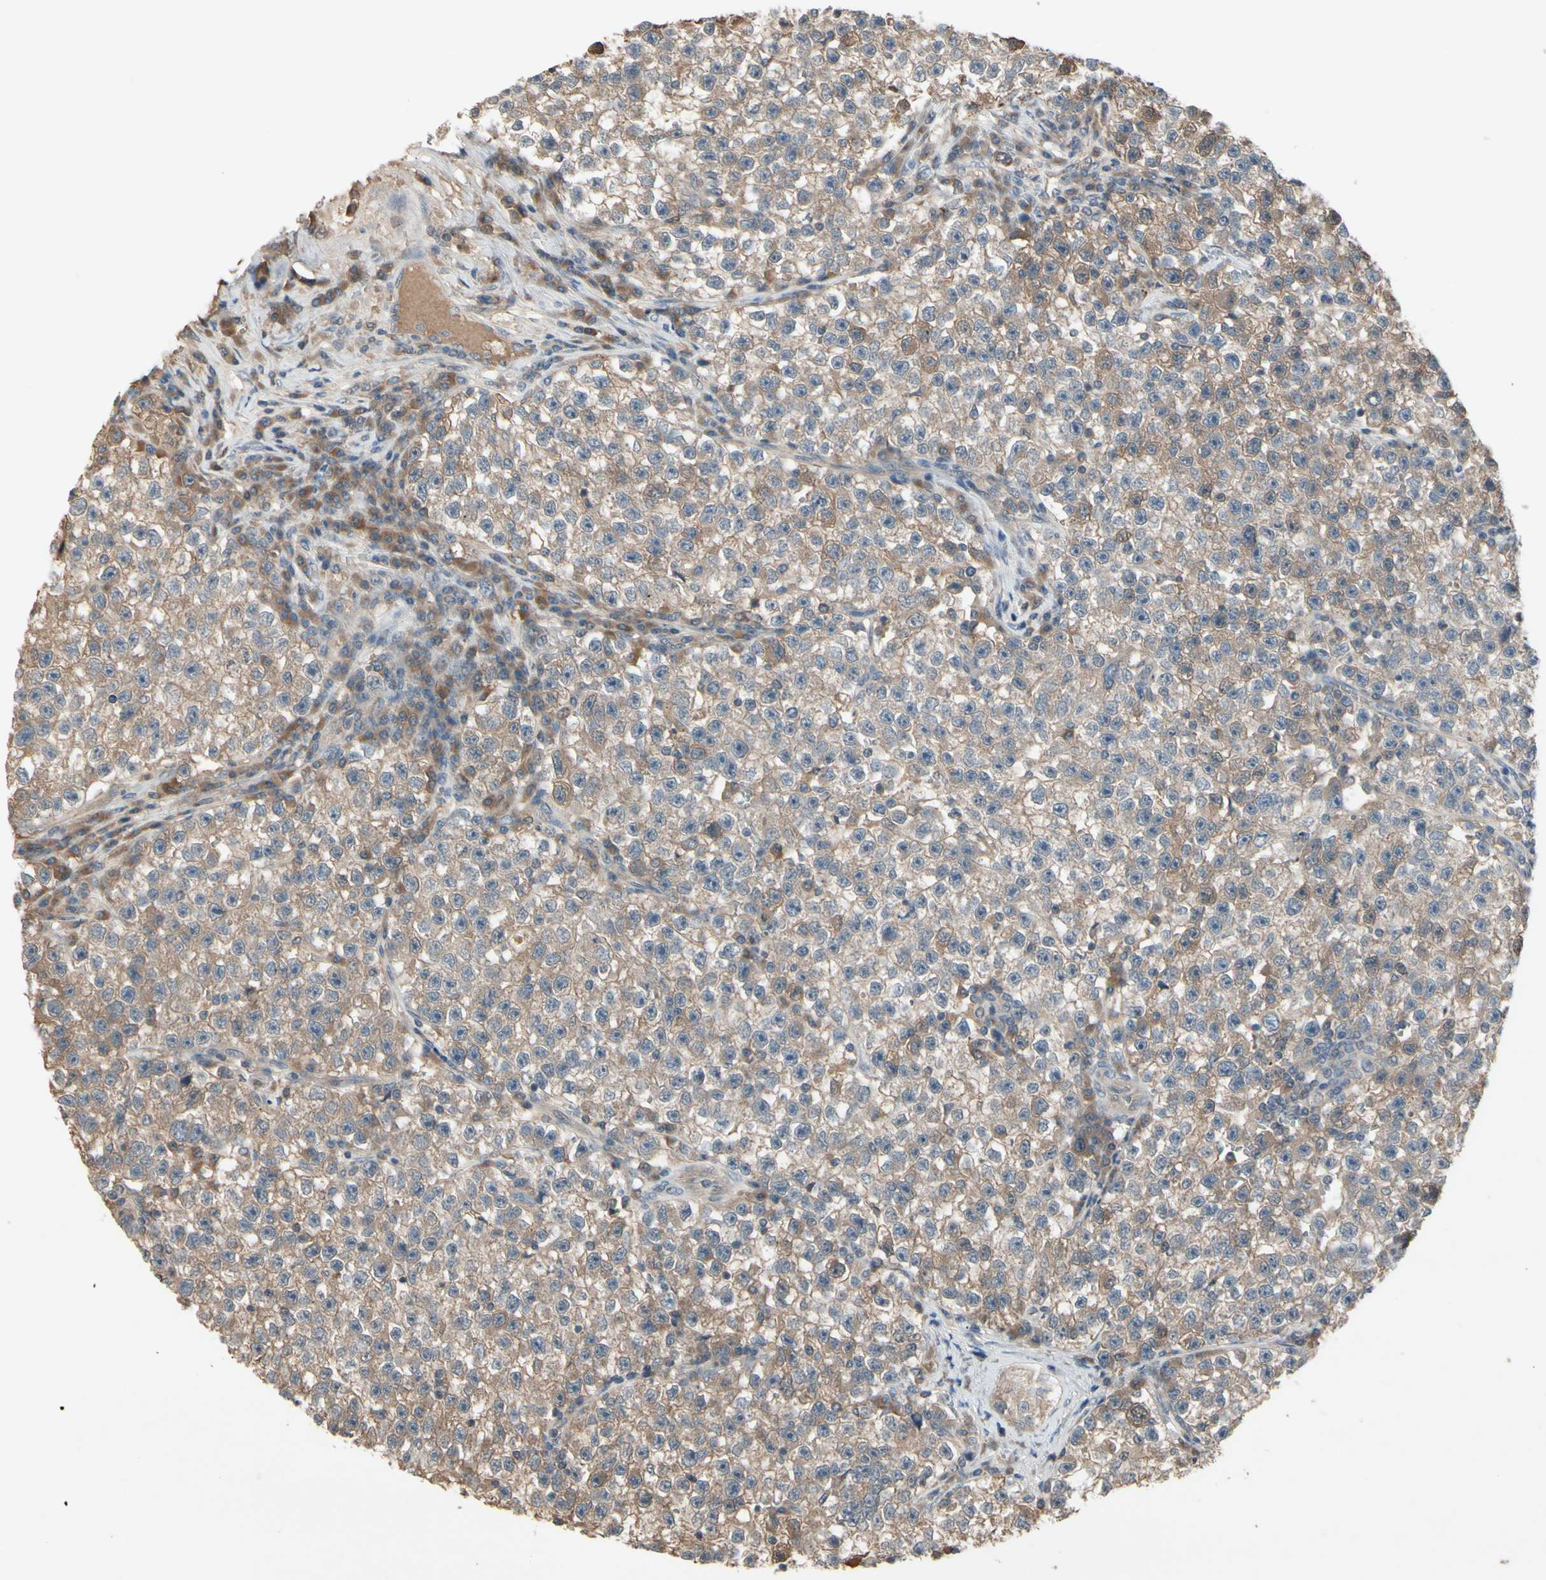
{"staining": {"intensity": "moderate", "quantity": ">75%", "location": "cytoplasmic/membranous"}, "tissue": "testis cancer", "cell_type": "Tumor cells", "image_type": "cancer", "snomed": [{"axis": "morphology", "description": "Seminoma, NOS"}, {"axis": "topography", "description": "Testis"}], "caption": "Tumor cells display moderate cytoplasmic/membranous expression in approximately >75% of cells in testis cancer.", "gene": "NSF", "patient": {"sex": "male", "age": 22}}